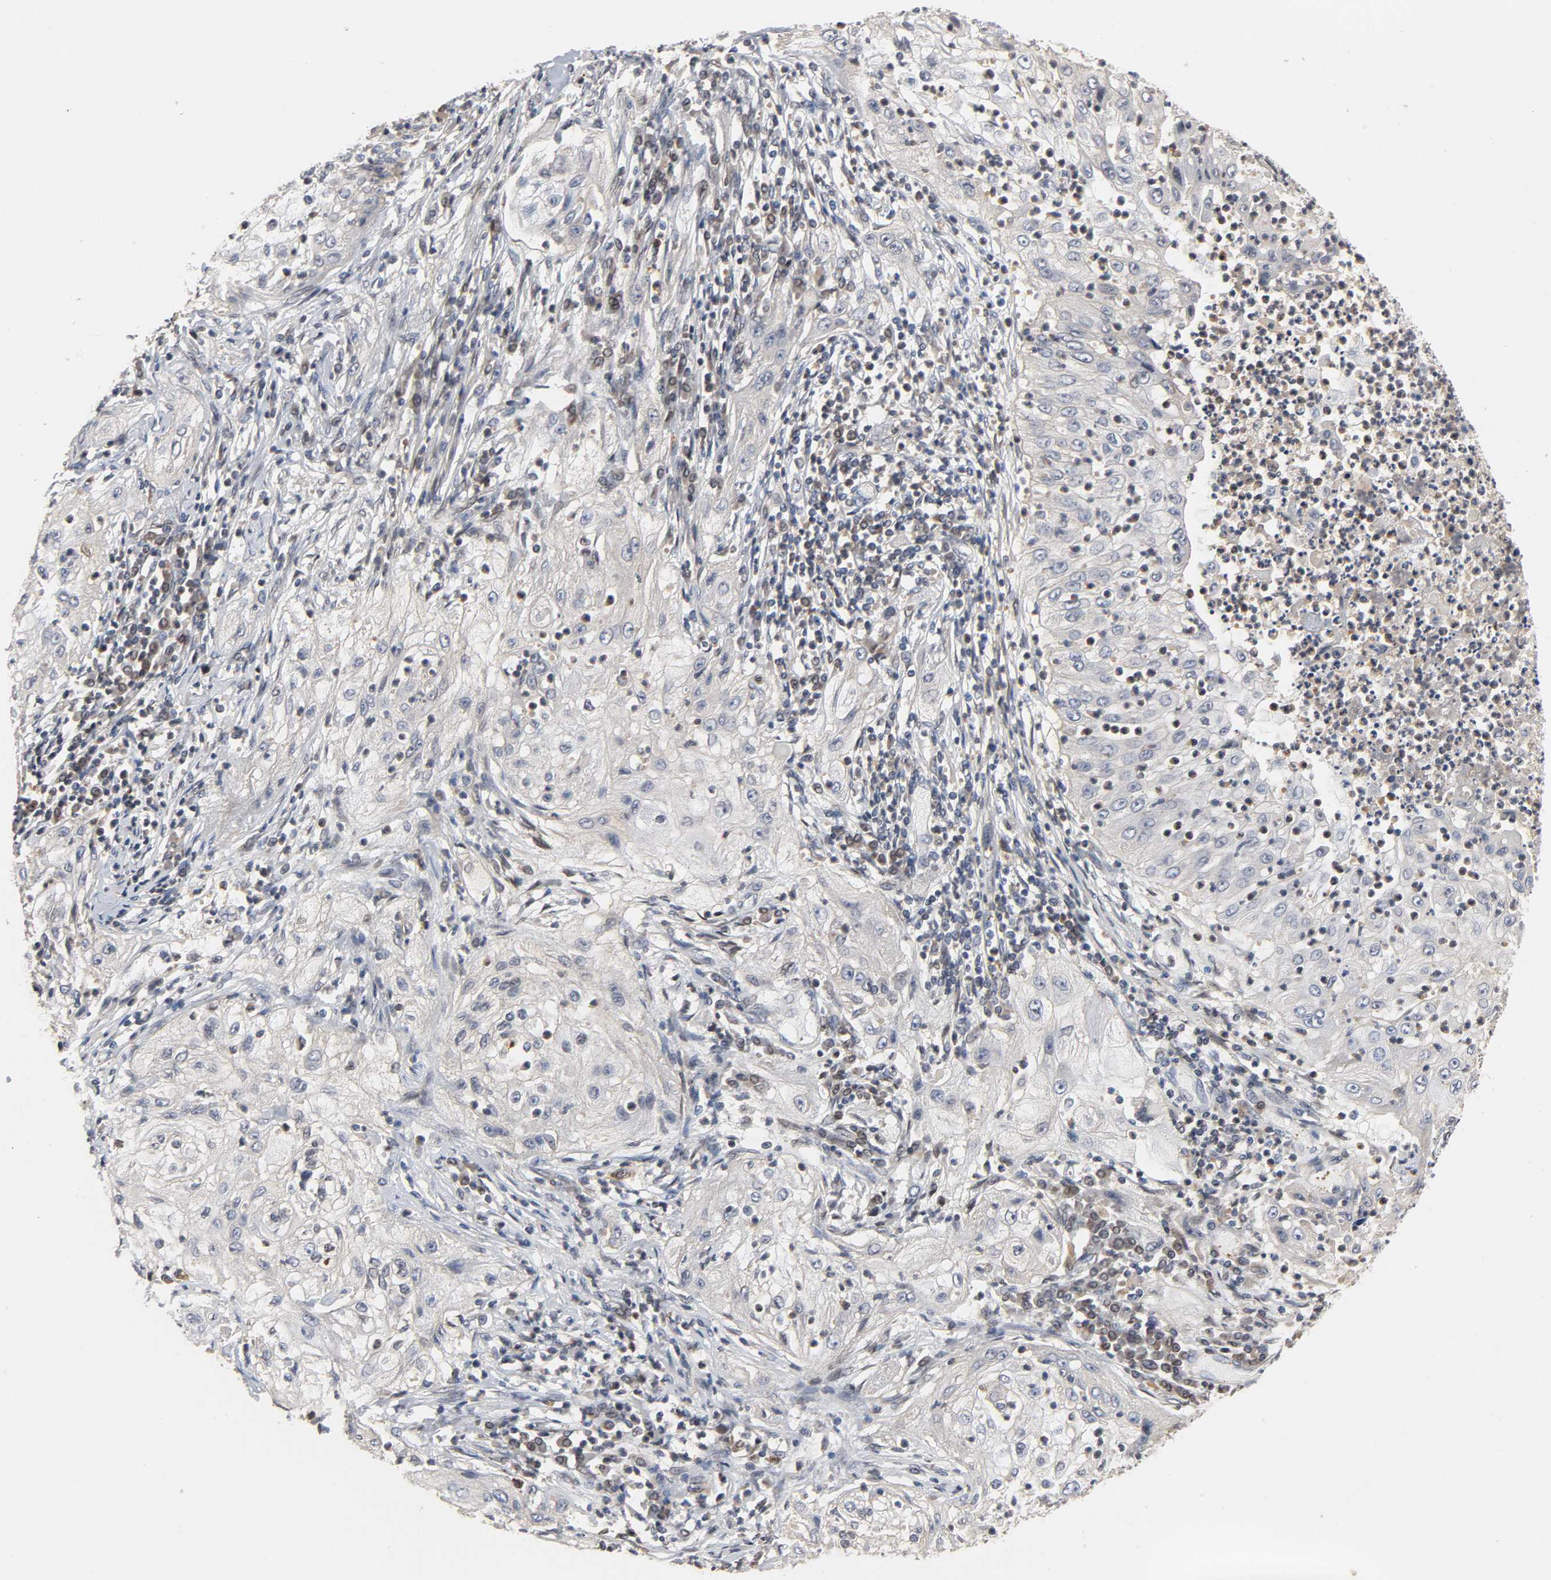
{"staining": {"intensity": "negative", "quantity": "none", "location": "none"}, "tissue": "lung cancer", "cell_type": "Tumor cells", "image_type": "cancer", "snomed": [{"axis": "morphology", "description": "Inflammation, NOS"}, {"axis": "morphology", "description": "Squamous cell carcinoma, NOS"}, {"axis": "topography", "description": "Lymph node"}, {"axis": "topography", "description": "Soft tissue"}, {"axis": "topography", "description": "Lung"}], "caption": "Tumor cells show no significant protein expression in squamous cell carcinoma (lung).", "gene": "CCDC175", "patient": {"sex": "male", "age": 66}}